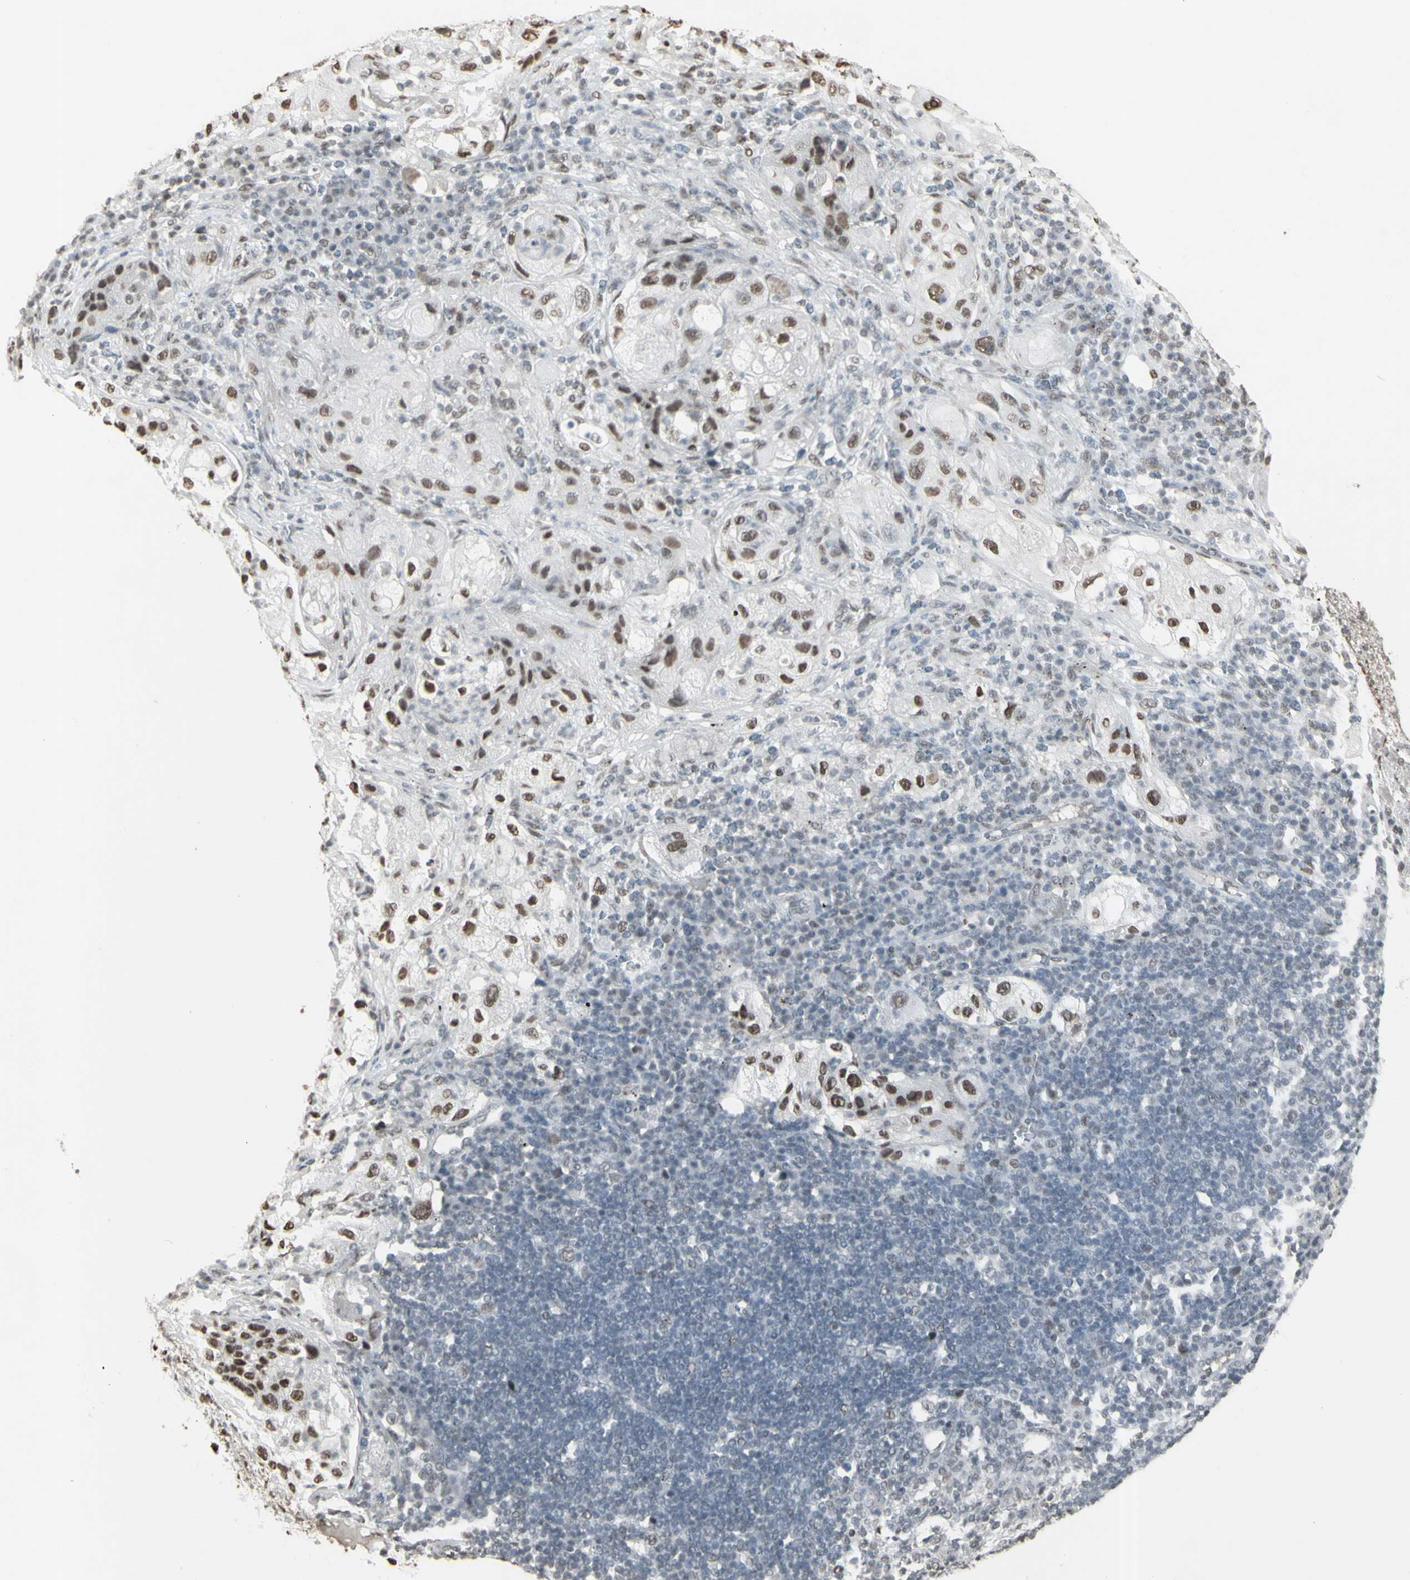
{"staining": {"intensity": "moderate", "quantity": ">75%", "location": "nuclear"}, "tissue": "lung cancer", "cell_type": "Tumor cells", "image_type": "cancer", "snomed": [{"axis": "morphology", "description": "Inflammation, NOS"}, {"axis": "morphology", "description": "Squamous cell carcinoma, NOS"}, {"axis": "topography", "description": "Lymph node"}, {"axis": "topography", "description": "Soft tissue"}, {"axis": "topography", "description": "Lung"}], "caption": "Lung squamous cell carcinoma stained with immunohistochemistry displays moderate nuclear staining in about >75% of tumor cells.", "gene": "TRIM28", "patient": {"sex": "male", "age": 66}}